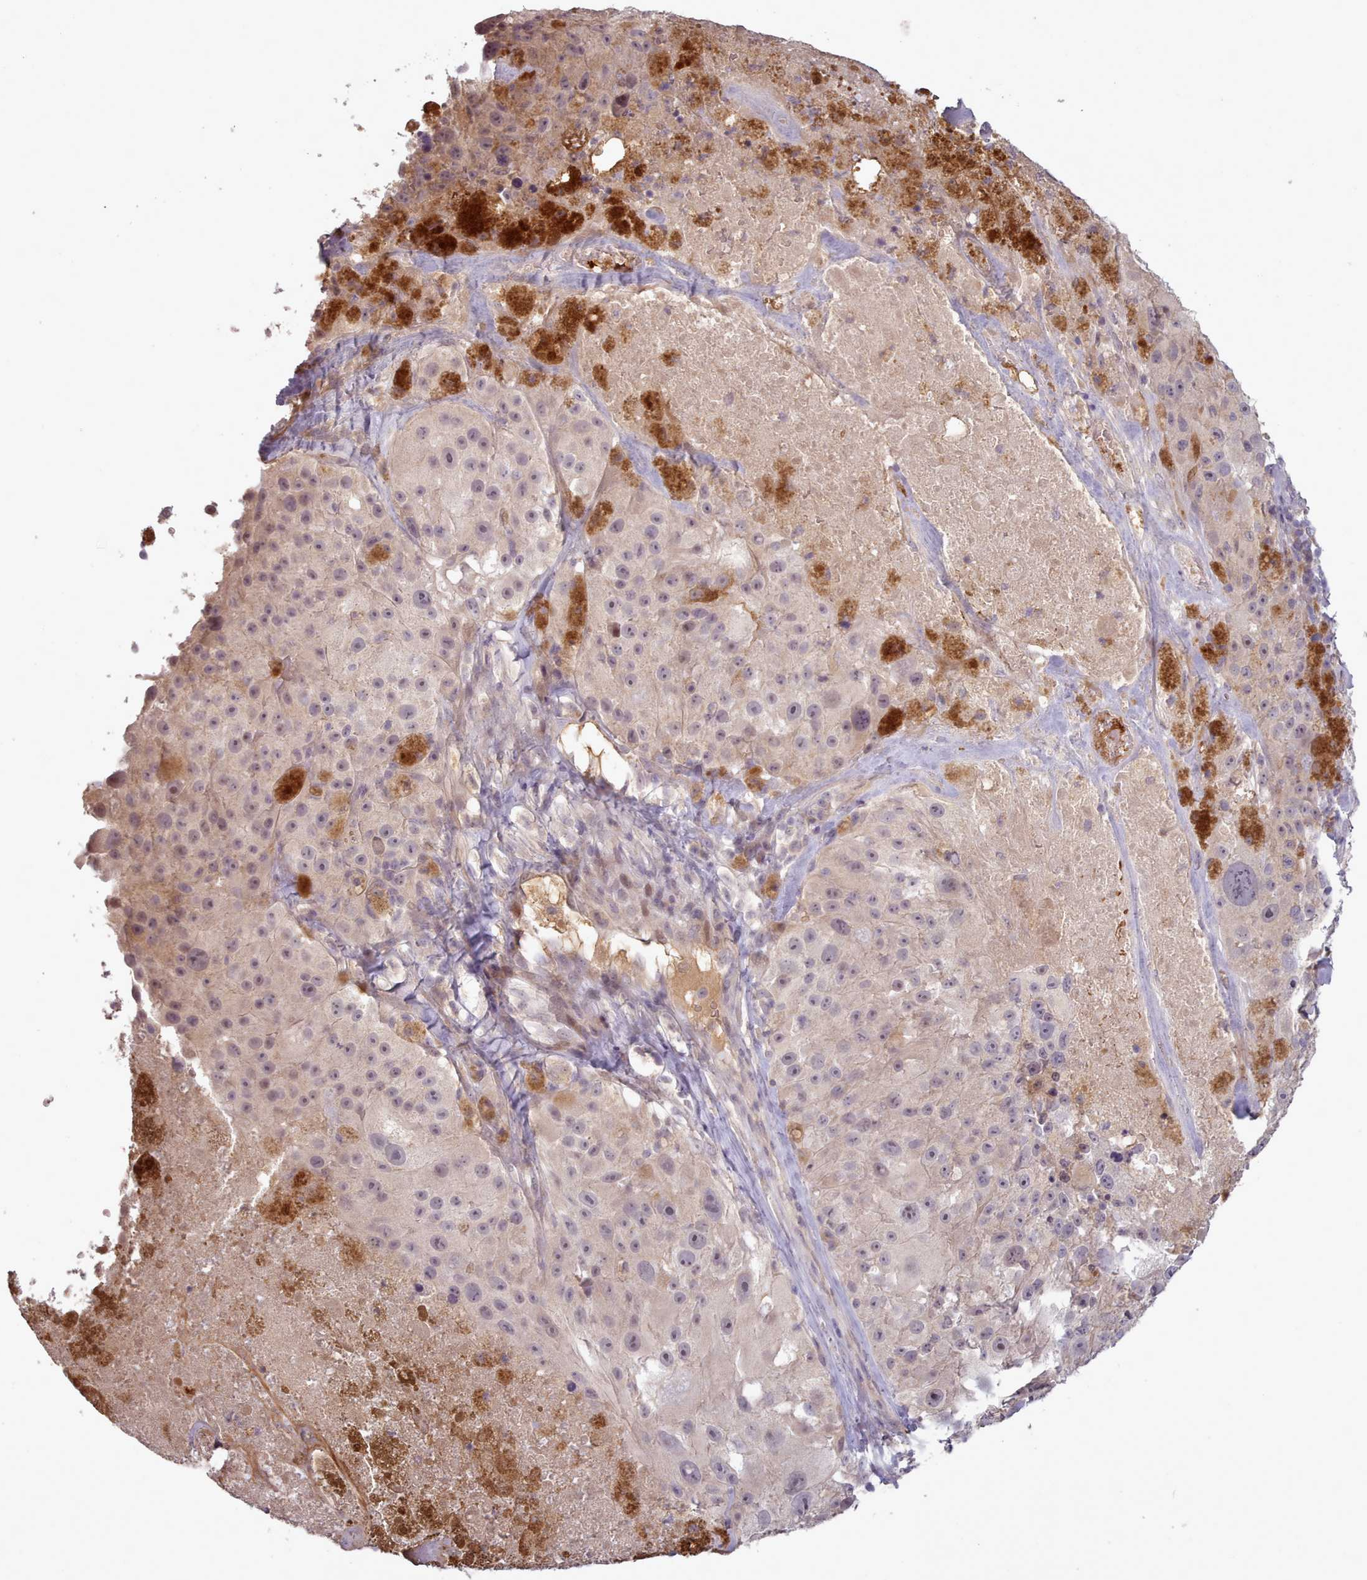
{"staining": {"intensity": "negative", "quantity": "none", "location": "none"}, "tissue": "melanoma", "cell_type": "Tumor cells", "image_type": "cancer", "snomed": [{"axis": "morphology", "description": "Malignant melanoma, Metastatic site"}, {"axis": "topography", "description": "Lymph node"}], "caption": "An immunohistochemistry photomicrograph of melanoma is shown. There is no staining in tumor cells of melanoma.", "gene": "LEFTY2", "patient": {"sex": "male", "age": 62}}